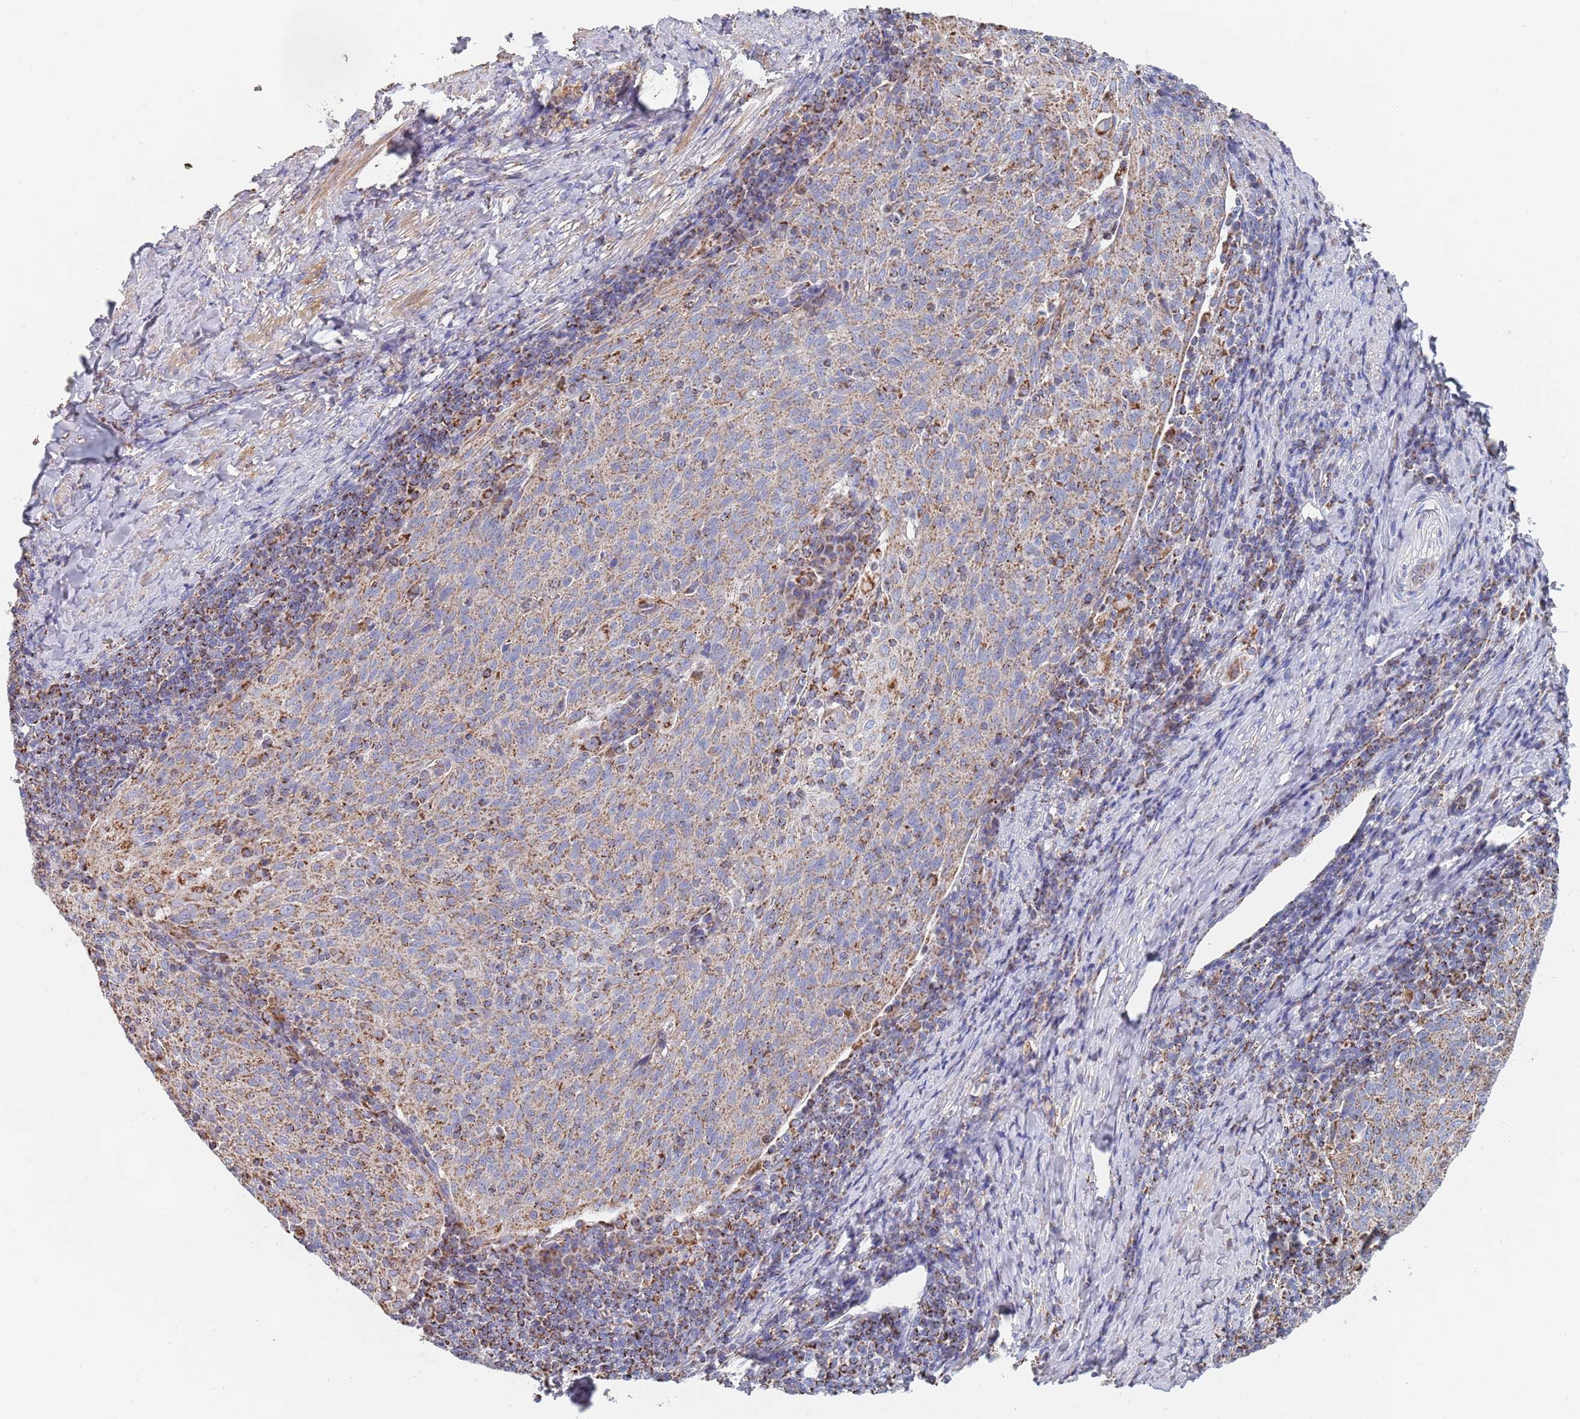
{"staining": {"intensity": "moderate", "quantity": ">75%", "location": "cytoplasmic/membranous"}, "tissue": "cervical cancer", "cell_type": "Tumor cells", "image_type": "cancer", "snomed": [{"axis": "morphology", "description": "Squamous cell carcinoma, NOS"}, {"axis": "topography", "description": "Cervix"}], "caption": "The photomicrograph displays staining of cervical squamous cell carcinoma, revealing moderate cytoplasmic/membranous protein staining (brown color) within tumor cells. Ihc stains the protein of interest in brown and the nuclei are stained blue.", "gene": "PGP", "patient": {"sex": "female", "age": 52}}